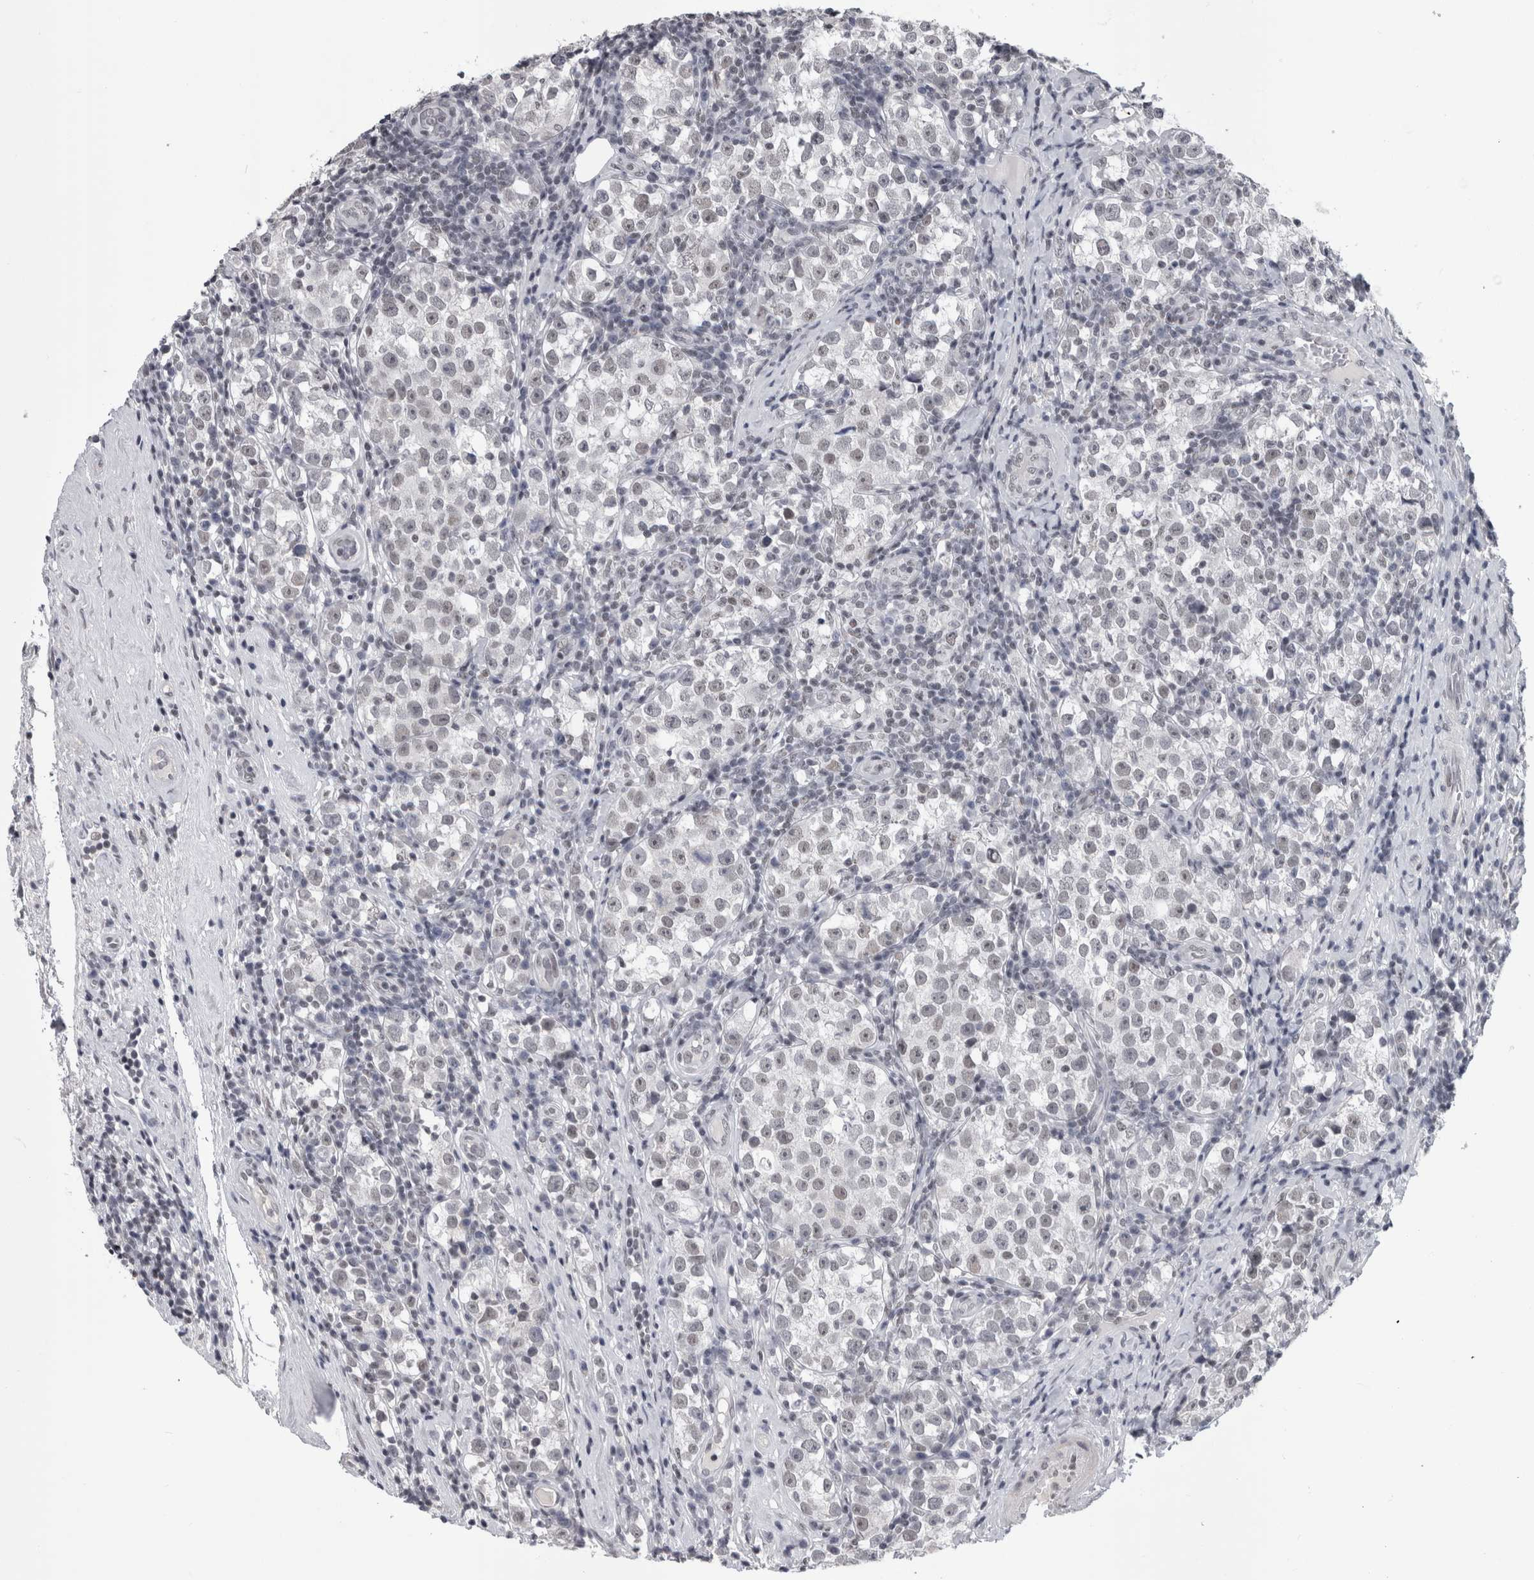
{"staining": {"intensity": "negative", "quantity": "none", "location": "none"}, "tissue": "testis cancer", "cell_type": "Tumor cells", "image_type": "cancer", "snomed": [{"axis": "morphology", "description": "Normal tissue, NOS"}, {"axis": "morphology", "description": "Seminoma, NOS"}, {"axis": "topography", "description": "Testis"}], "caption": "The histopathology image reveals no significant positivity in tumor cells of testis cancer. The staining is performed using DAB (3,3'-diaminobenzidine) brown chromogen with nuclei counter-stained in using hematoxylin.", "gene": "ARID4B", "patient": {"sex": "male", "age": 43}}